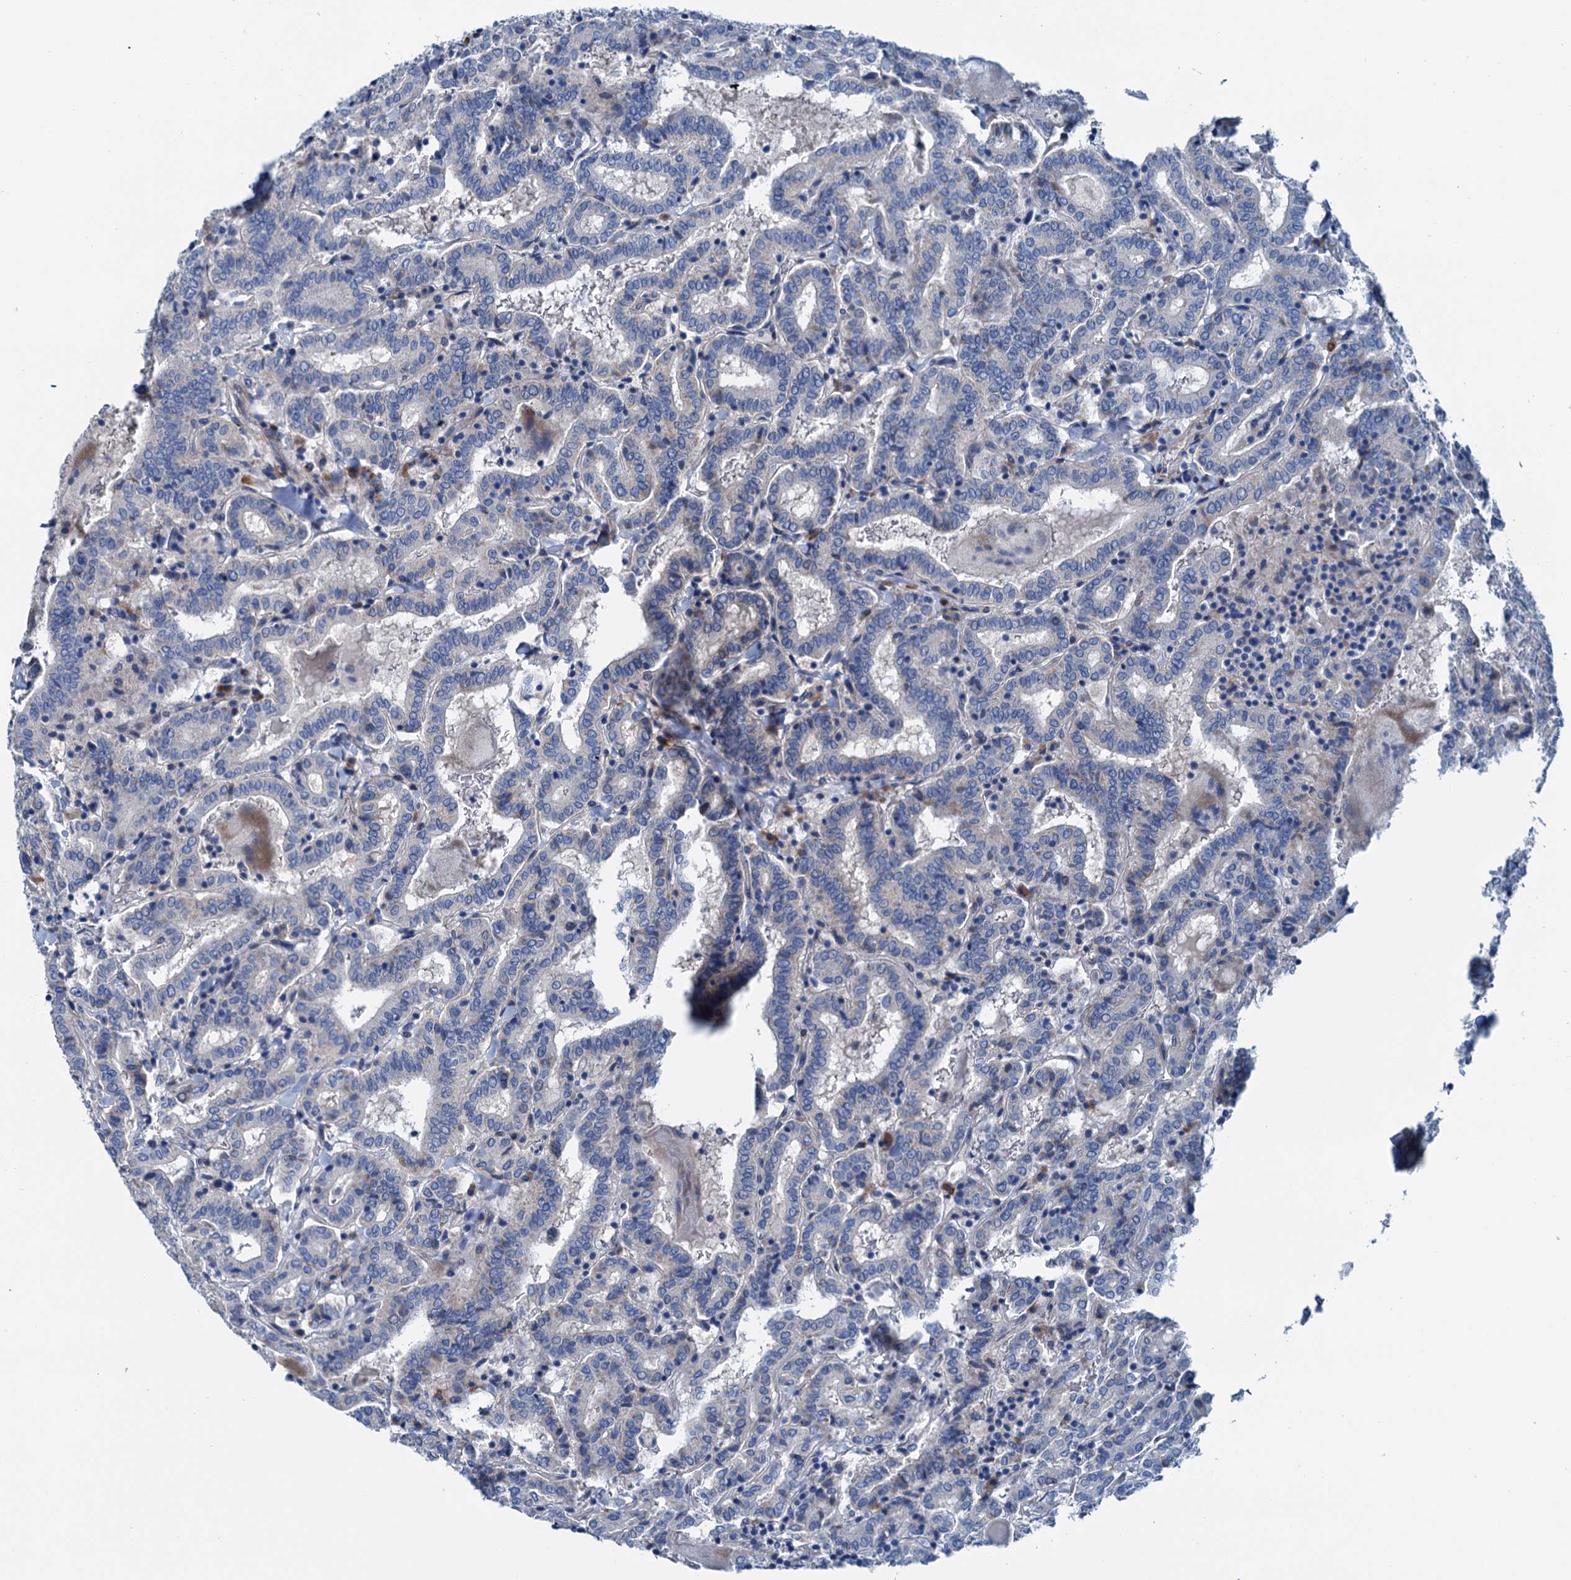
{"staining": {"intensity": "negative", "quantity": "none", "location": "none"}, "tissue": "thyroid cancer", "cell_type": "Tumor cells", "image_type": "cancer", "snomed": [{"axis": "morphology", "description": "Papillary adenocarcinoma, NOS"}, {"axis": "topography", "description": "Thyroid gland"}], "caption": "IHC photomicrograph of thyroid papillary adenocarcinoma stained for a protein (brown), which exhibits no positivity in tumor cells.", "gene": "ELAC1", "patient": {"sex": "female", "age": 72}}